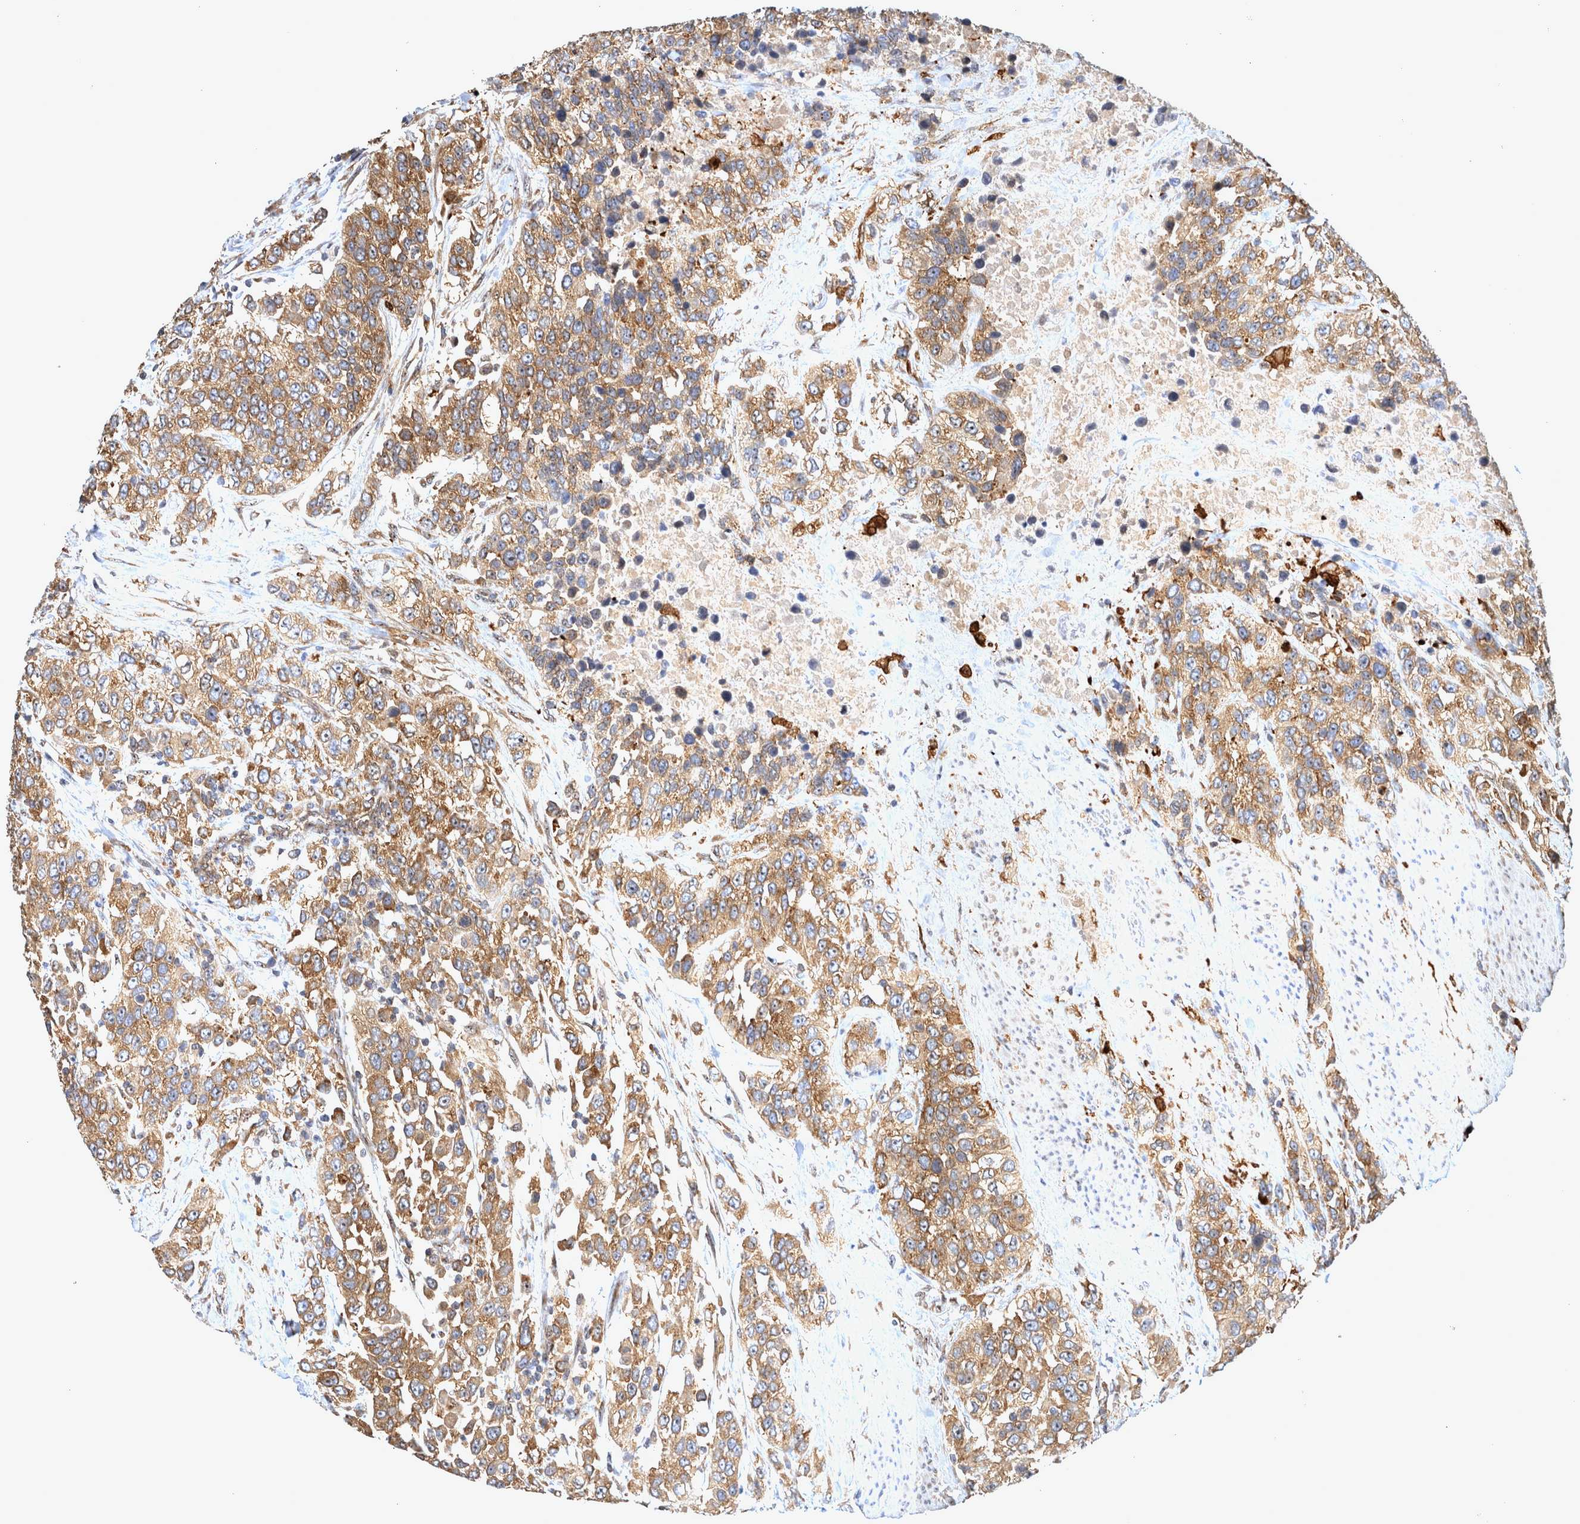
{"staining": {"intensity": "moderate", "quantity": ">75%", "location": "cytoplasmic/membranous"}, "tissue": "urothelial cancer", "cell_type": "Tumor cells", "image_type": "cancer", "snomed": [{"axis": "morphology", "description": "Urothelial carcinoma, High grade"}, {"axis": "topography", "description": "Urinary bladder"}], "caption": "IHC of human high-grade urothelial carcinoma displays medium levels of moderate cytoplasmic/membranous positivity in approximately >75% of tumor cells.", "gene": "ATXN2", "patient": {"sex": "female", "age": 80}}